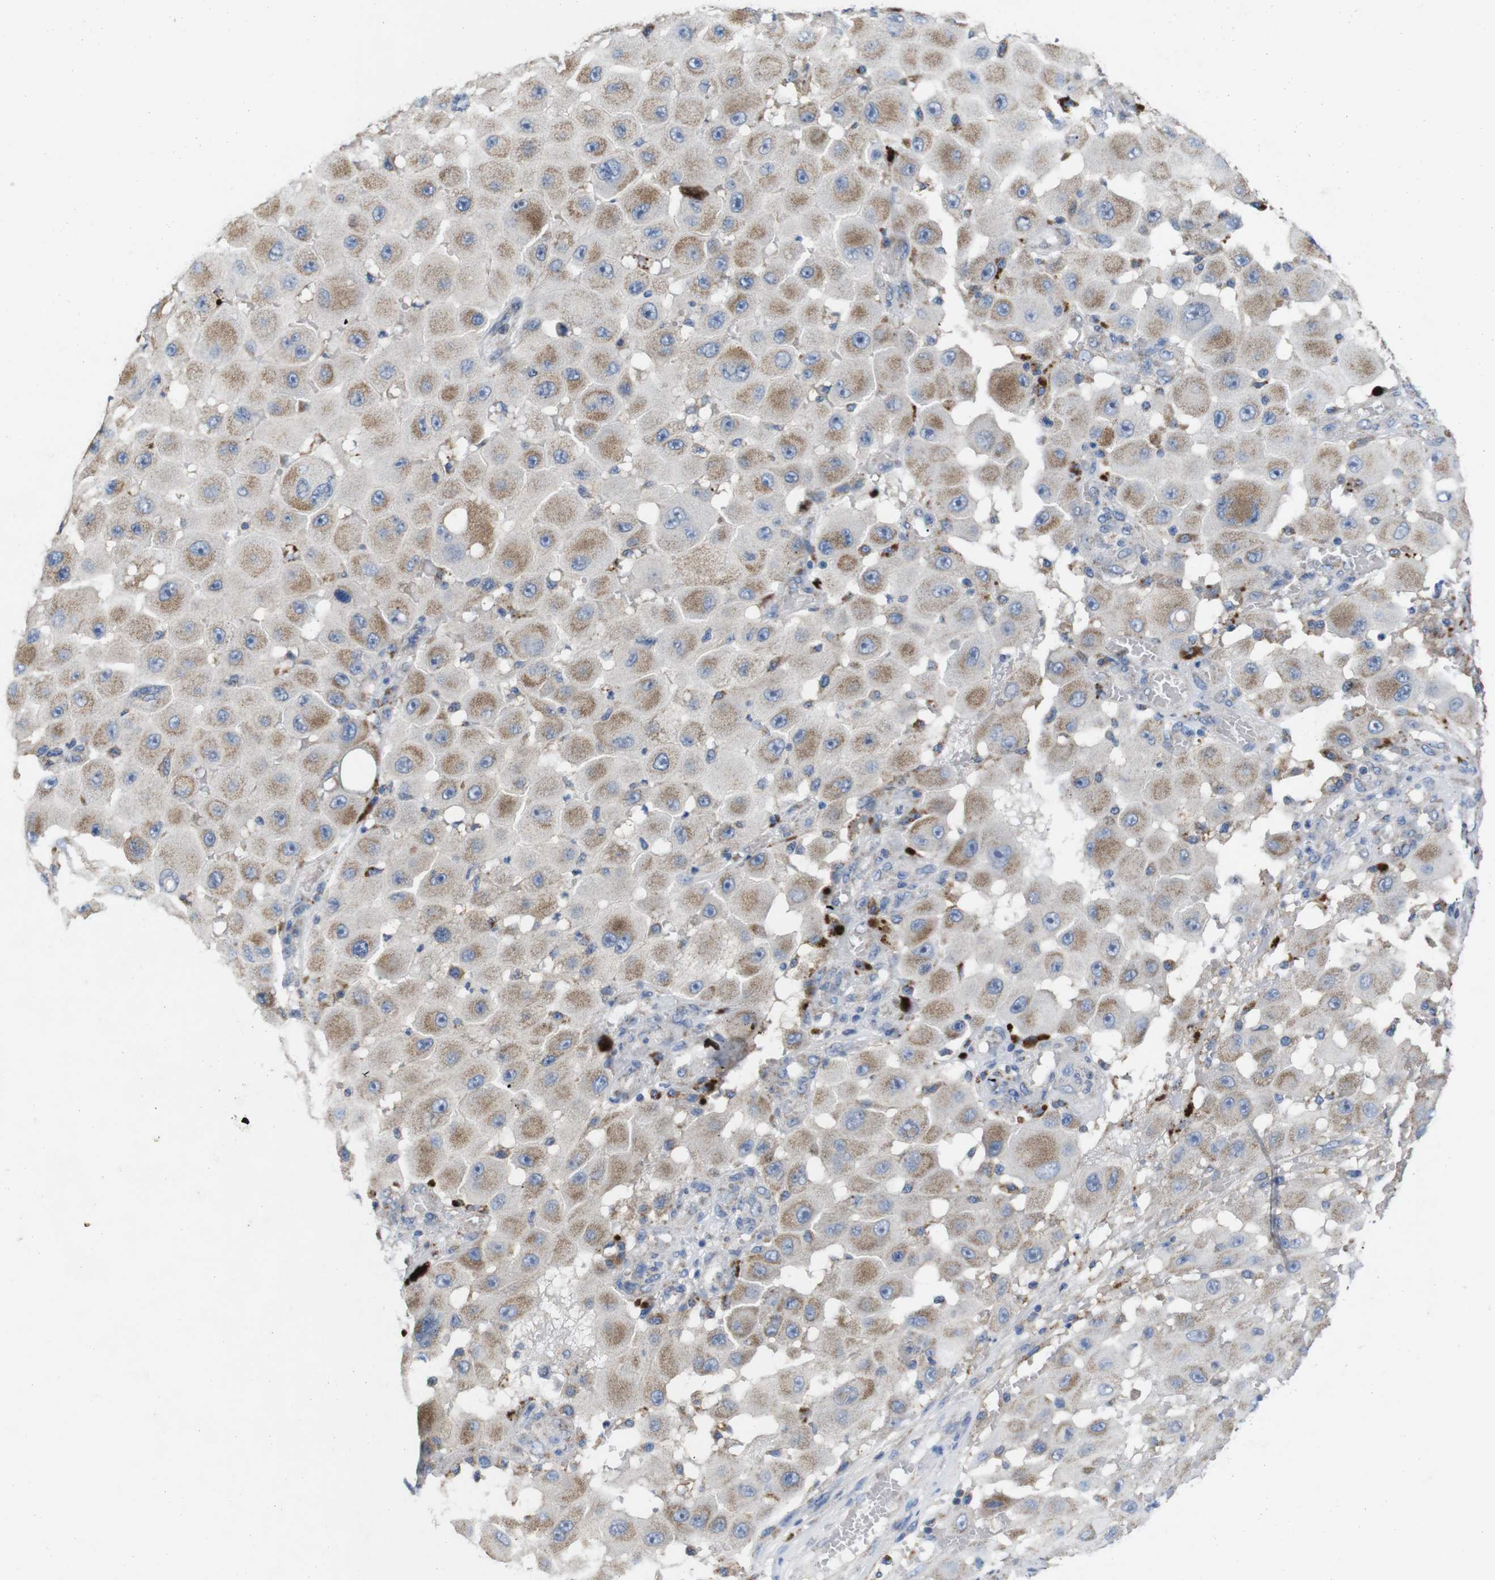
{"staining": {"intensity": "moderate", "quantity": ">75%", "location": "cytoplasmic/membranous"}, "tissue": "melanoma", "cell_type": "Tumor cells", "image_type": "cancer", "snomed": [{"axis": "morphology", "description": "Malignant melanoma, NOS"}, {"axis": "topography", "description": "Skin"}], "caption": "This micrograph reveals immunohistochemistry staining of human melanoma, with medium moderate cytoplasmic/membranous positivity in approximately >75% of tumor cells.", "gene": "F2RL1", "patient": {"sex": "female", "age": 81}}